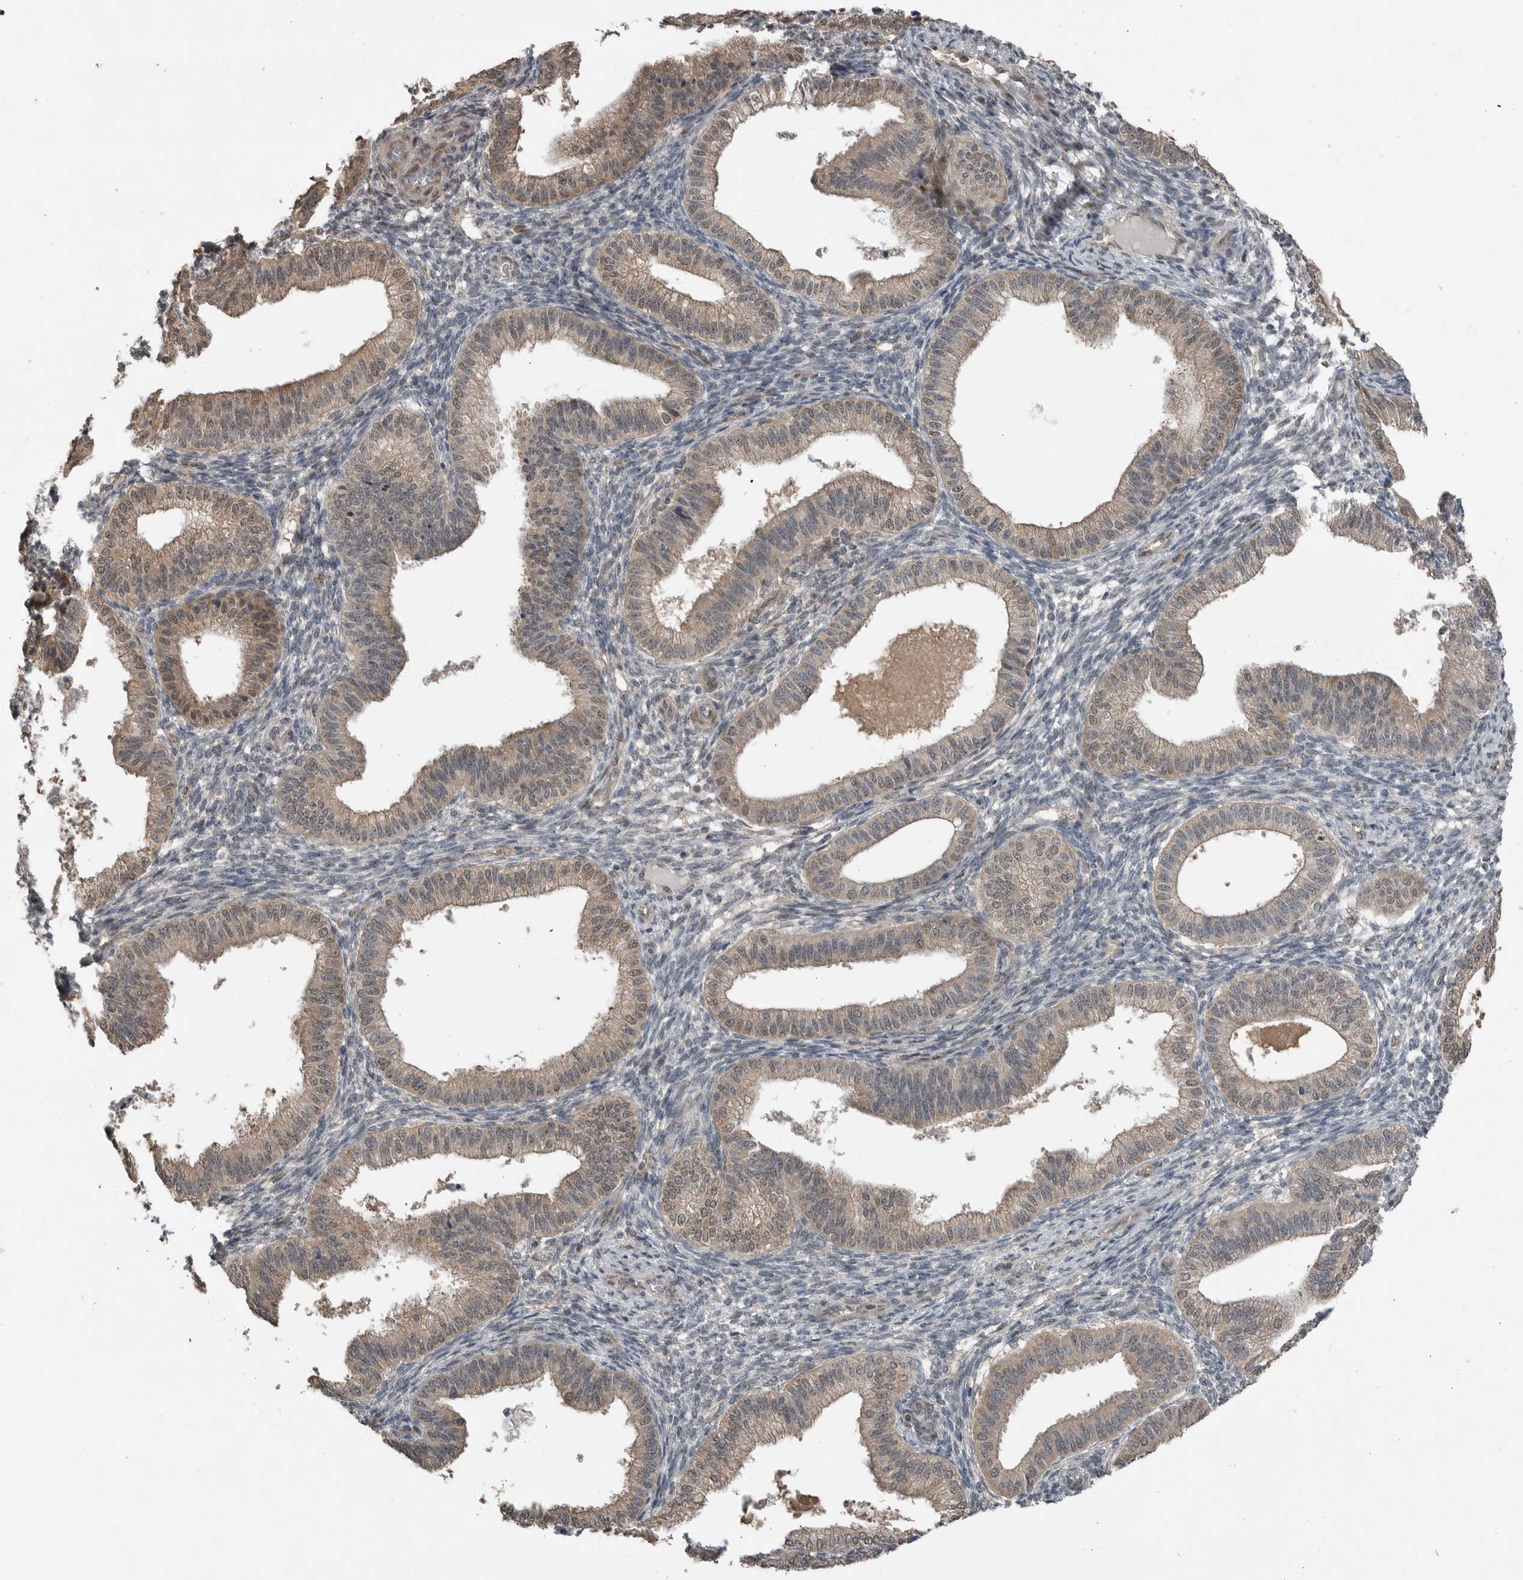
{"staining": {"intensity": "negative", "quantity": "none", "location": "none"}, "tissue": "endometrium", "cell_type": "Cells in endometrial stroma", "image_type": "normal", "snomed": [{"axis": "morphology", "description": "Normal tissue, NOS"}, {"axis": "topography", "description": "Endometrium"}], "caption": "Human endometrium stained for a protein using immunohistochemistry shows no expression in cells in endometrial stroma.", "gene": "MFAP3L", "patient": {"sex": "female", "age": 39}}